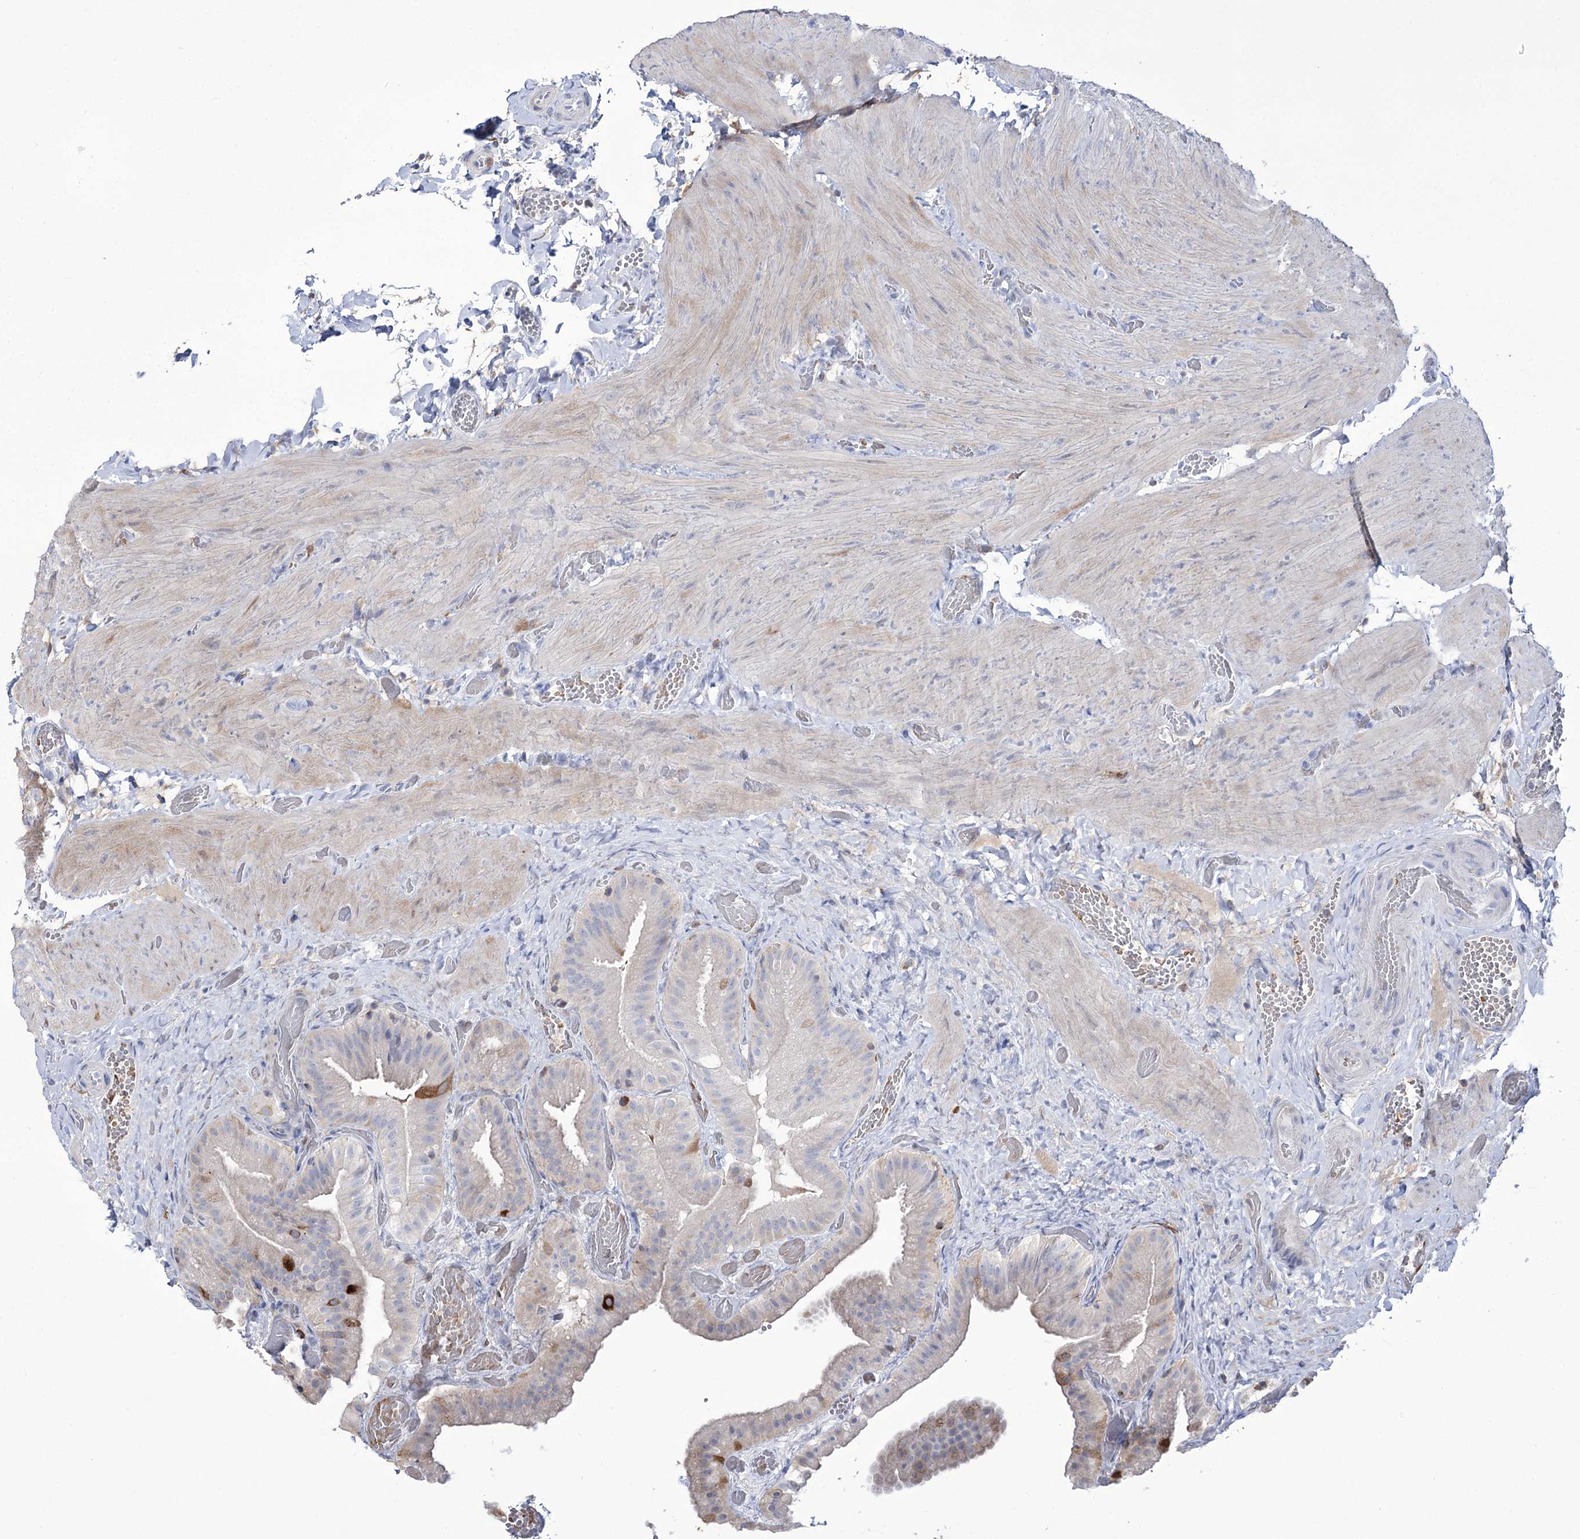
{"staining": {"intensity": "moderate", "quantity": "<25%", "location": "cytoplasmic/membranous"}, "tissue": "gallbladder", "cell_type": "Glandular cells", "image_type": "normal", "snomed": [{"axis": "morphology", "description": "Normal tissue, NOS"}, {"axis": "topography", "description": "Gallbladder"}], "caption": "Immunohistochemical staining of normal gallbladder reveals low levels of moderate cytoplasmic/membranous staining in about <25% of glandular cells.", "gene": "ZNF622", "patient": {"sex": "female", "age": 64}}